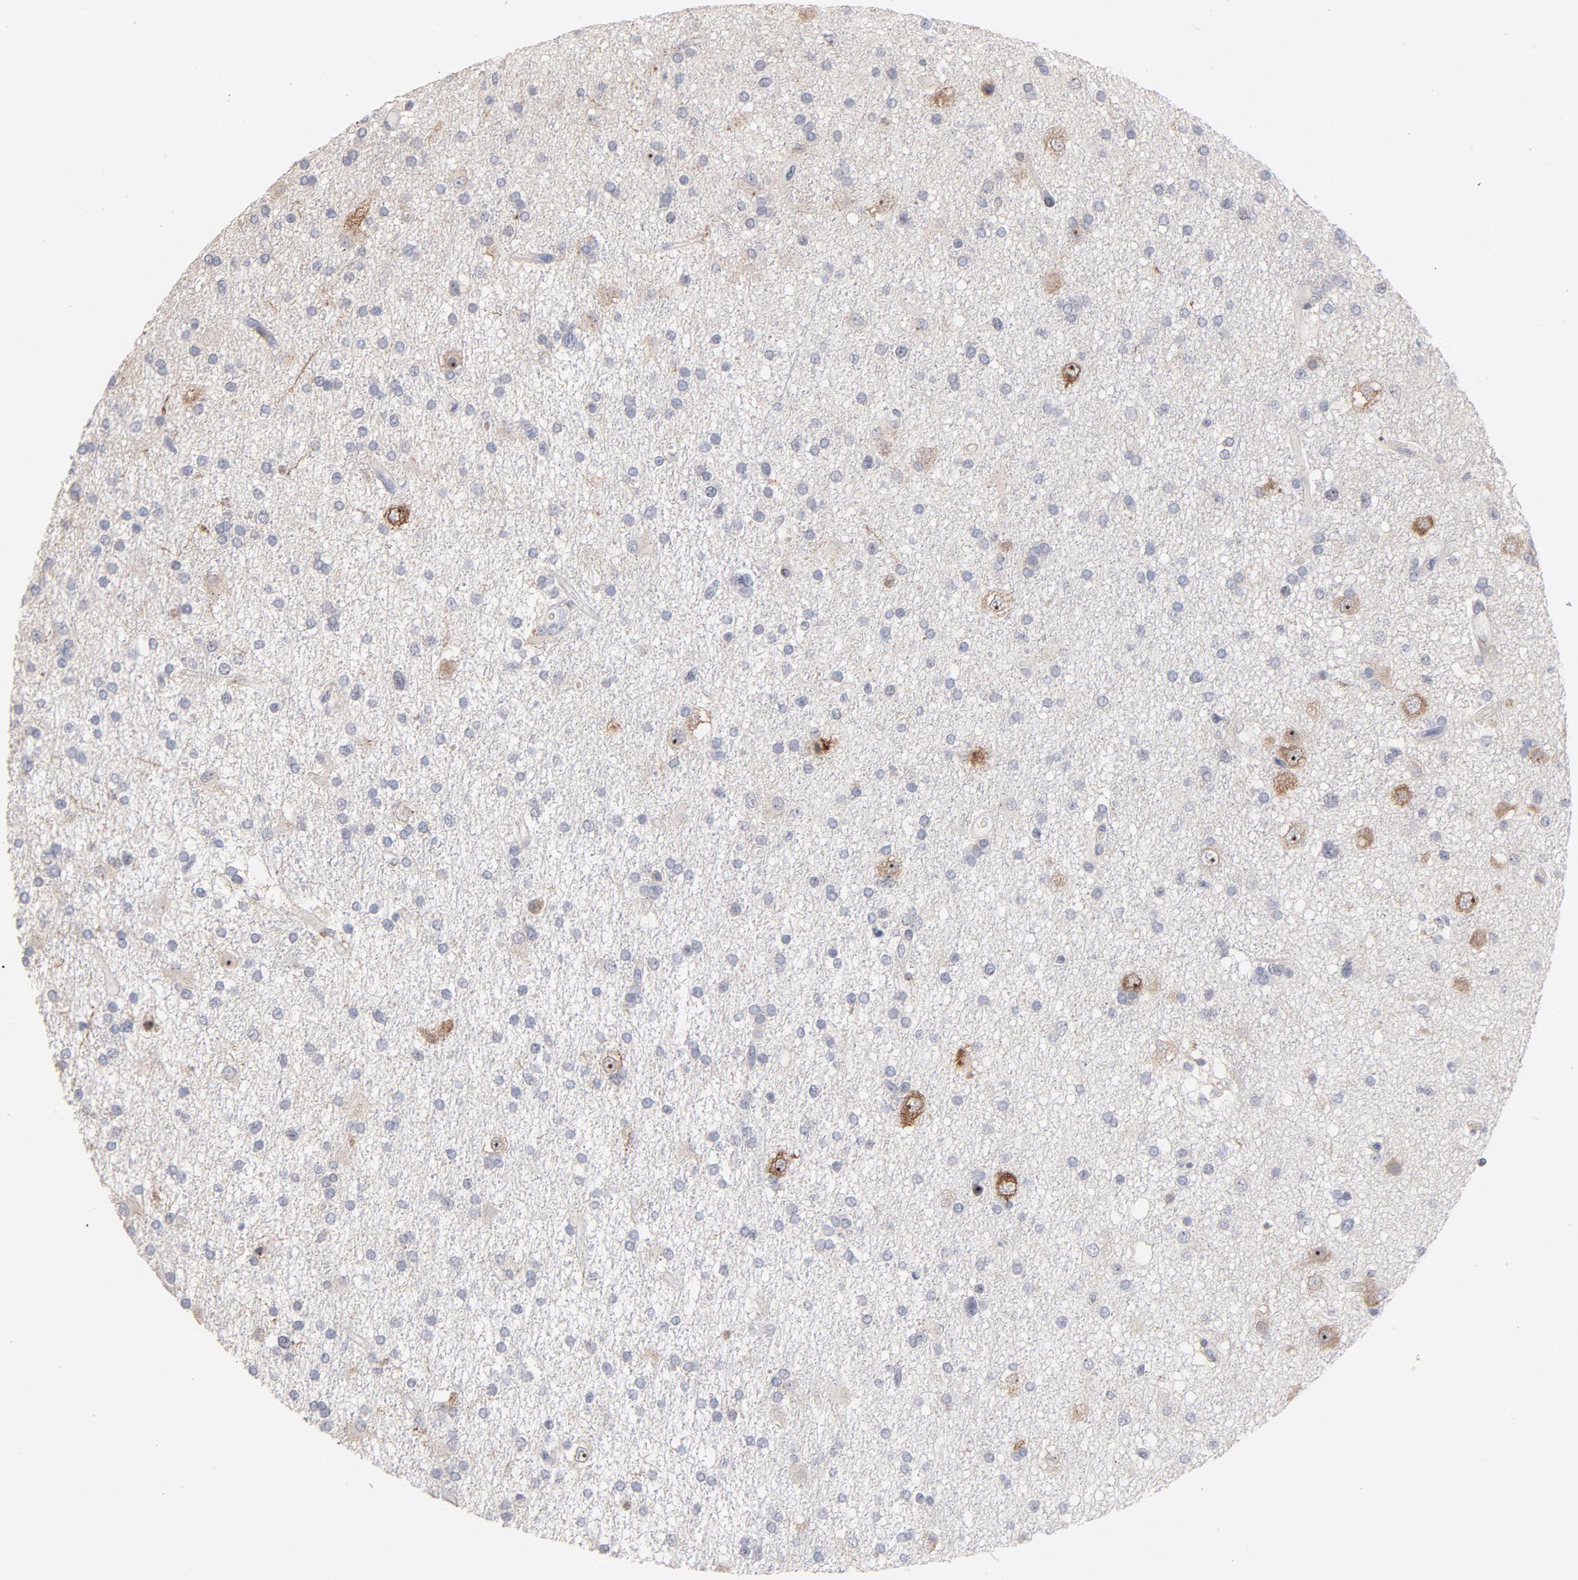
{"staining": {"intensity": "weak", "quantity": "<25%", "location": "cytoplasmic/membranous"}, "tissue": "glioma", "cell_type": "Tumor cells", "image_type": "cancer", "snomed": [{"axis": "morphology", "description": "Glioma, malignant, High grade"}, {"axis": "topography", "description": "Brain"}], "caption": "DAB immunohistochemical staining of human malignant glioma (high-grade) displays no significant staining in tumor cells. (DAB (3,3'-diaminobenzidine) immunohistochemistry with hematoxylin counter stain).", "gene": "PNMA1", "patient": {"sex": "male", "age": 33}}